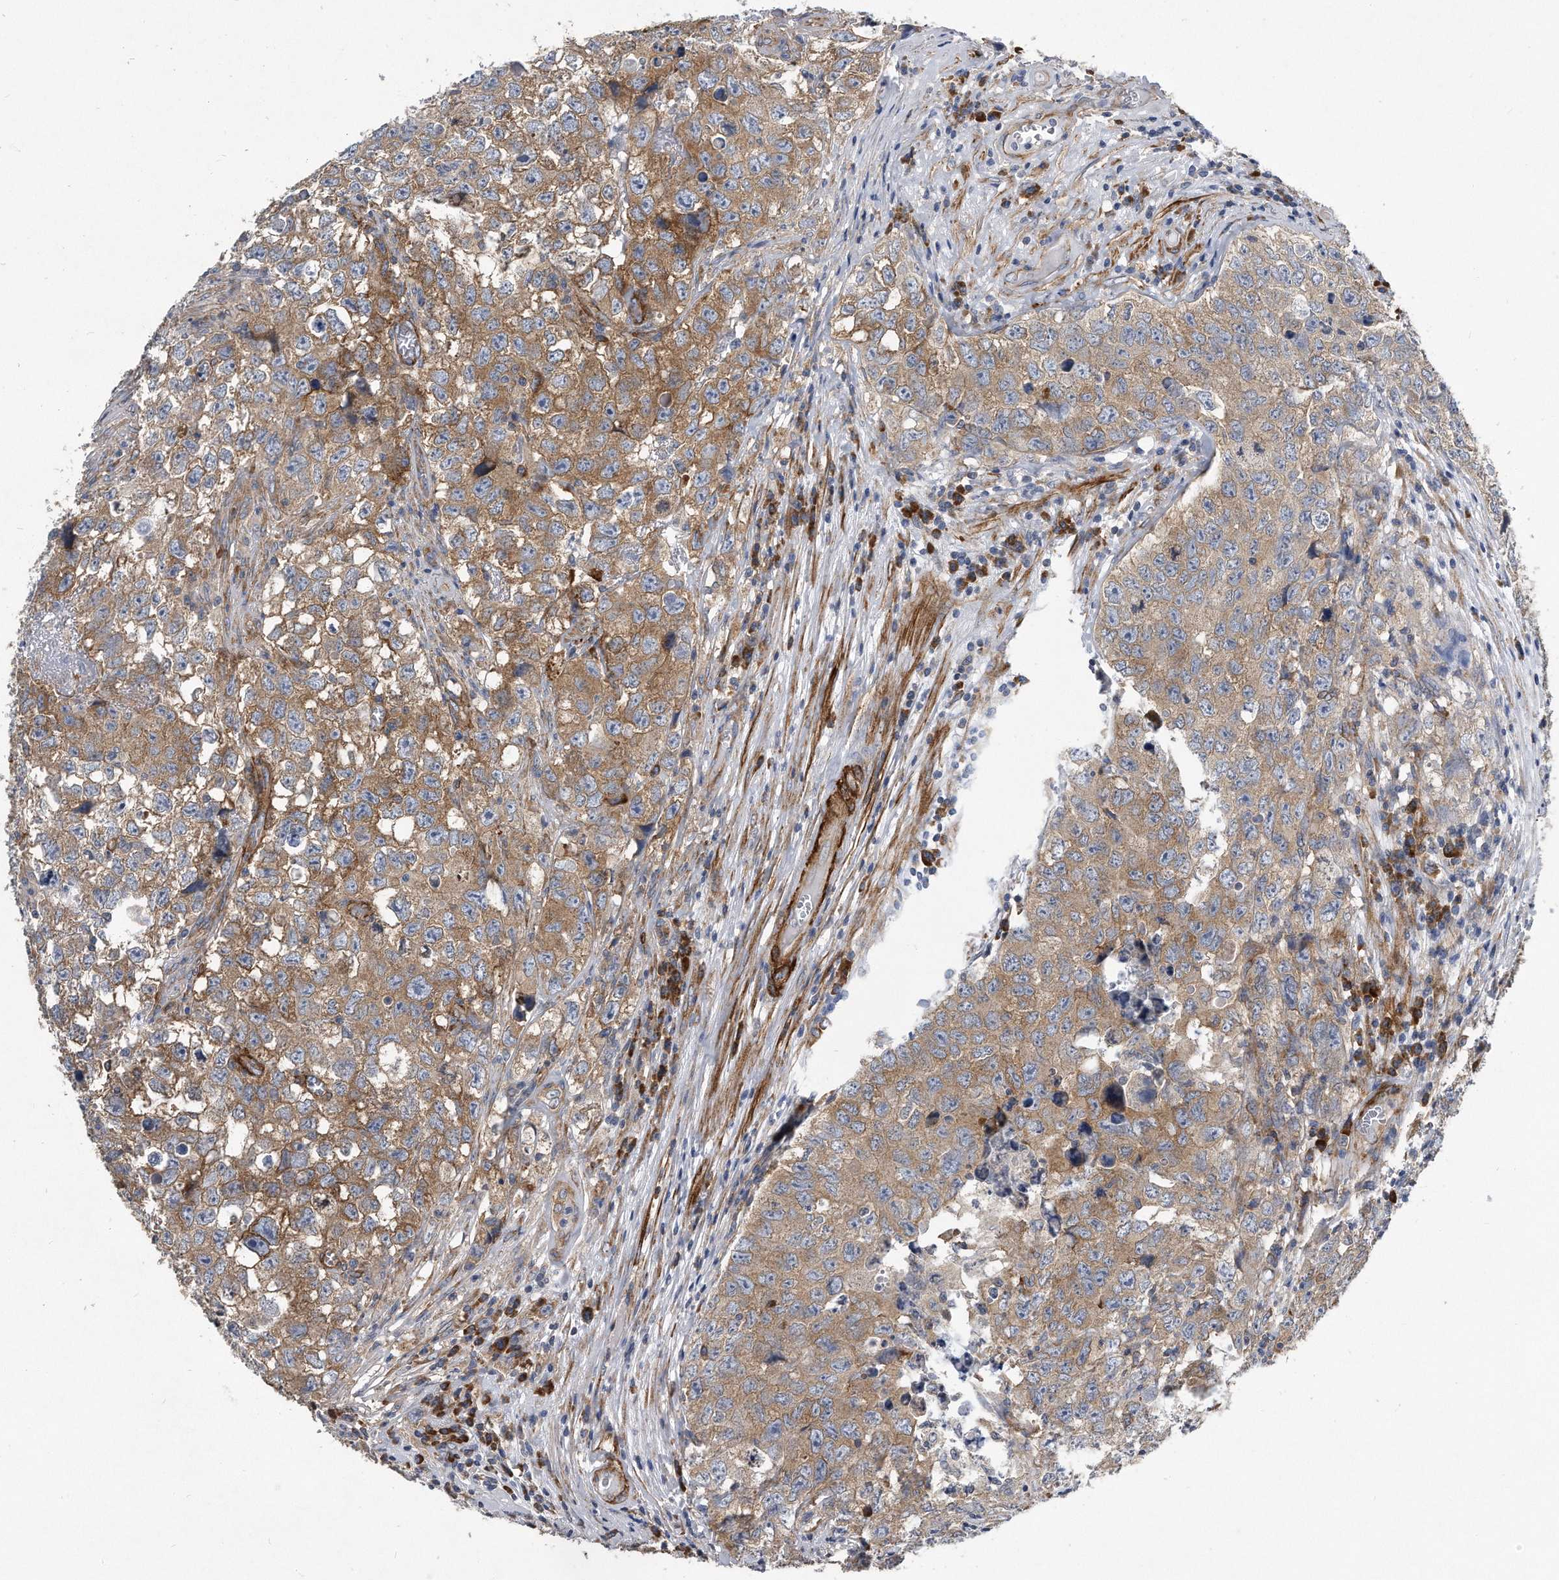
{"staining": {"intensity": "moderate", "quantity": ">75%", "location": "cytoplasmic/membranous"}, "tissue": "testis cancer", "cell_type": "Tumor cells", "image_type": "cancer", "snomed": [{"axis": "morphology", "description": "Seminoma, NOS"}, {"axis": "morphology", "description": "Carcinoma, Embryonal, NOS"}, {"axis": "topography", "description": "Testis"}], "caption": "This is a photomicrograph of IHC staining of testis seminoma, which shows moderate staining in the cytoplasmic/membranous of tumor cells.", "gene": "EIF2B4", "patient": {"sex": "male", "age": 43}}